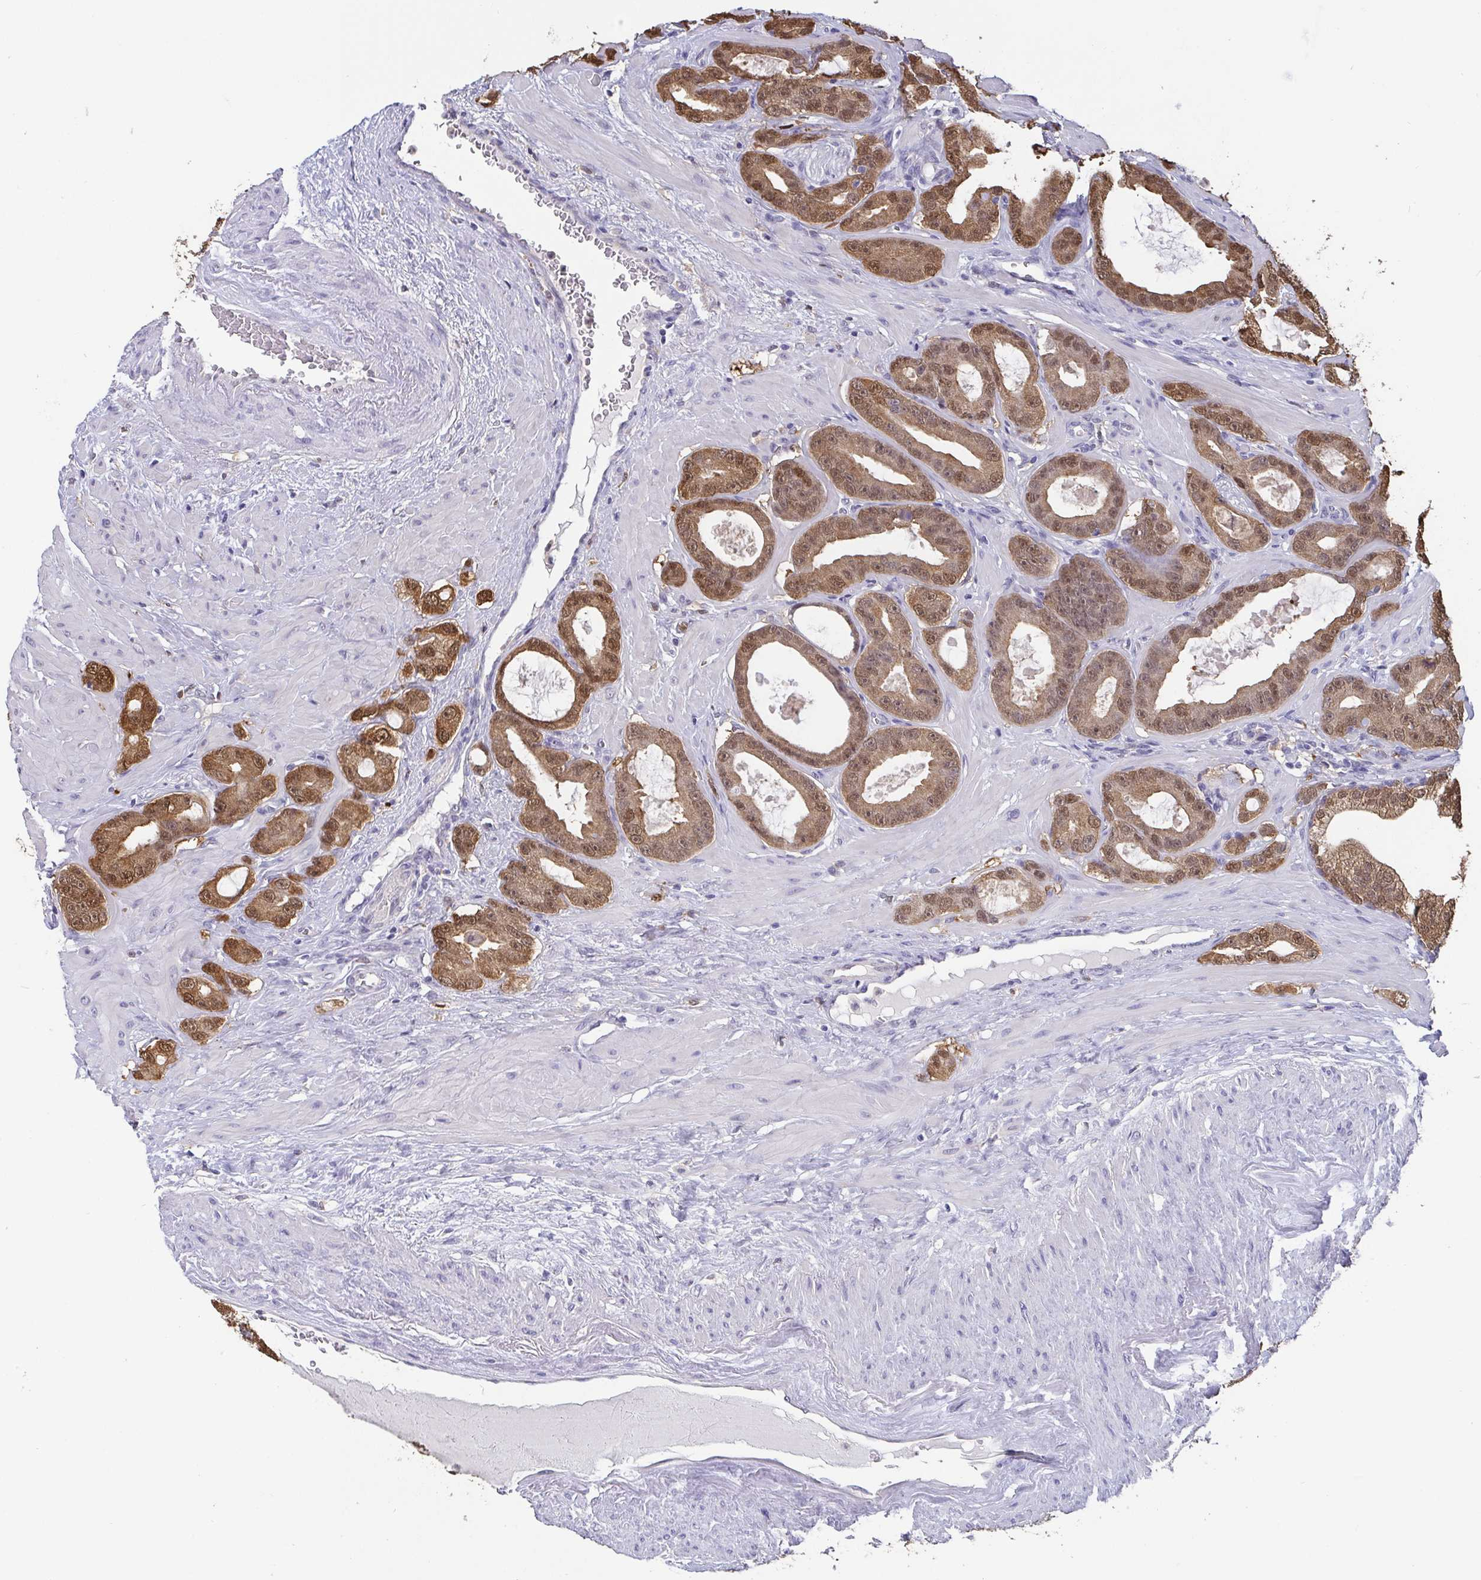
{"staining": {"intensity": "moderate", "quantity": ">75%", "location": "cytoplasmic/membranous,nuclear"}, "tissue": "prostate cancer", "cell_type": "Tumor cells", "image_type": "cancer", "snomed": [{"axis": "morphology", "description": "Adenocarcinoma, High grade"}, {"axis": "topography", "description": "Prostate"}], "caption": "The photomicrograph exhibits a brown stain indicating the presence of a protein in the cytoplasmic/membranous and nuclear of tumor cells in prostate adenocarcinoma (high-grade). Nuclei are stained in blue.", "gene": "IDH1", "patient": {"sex": "male", "age": 65}}